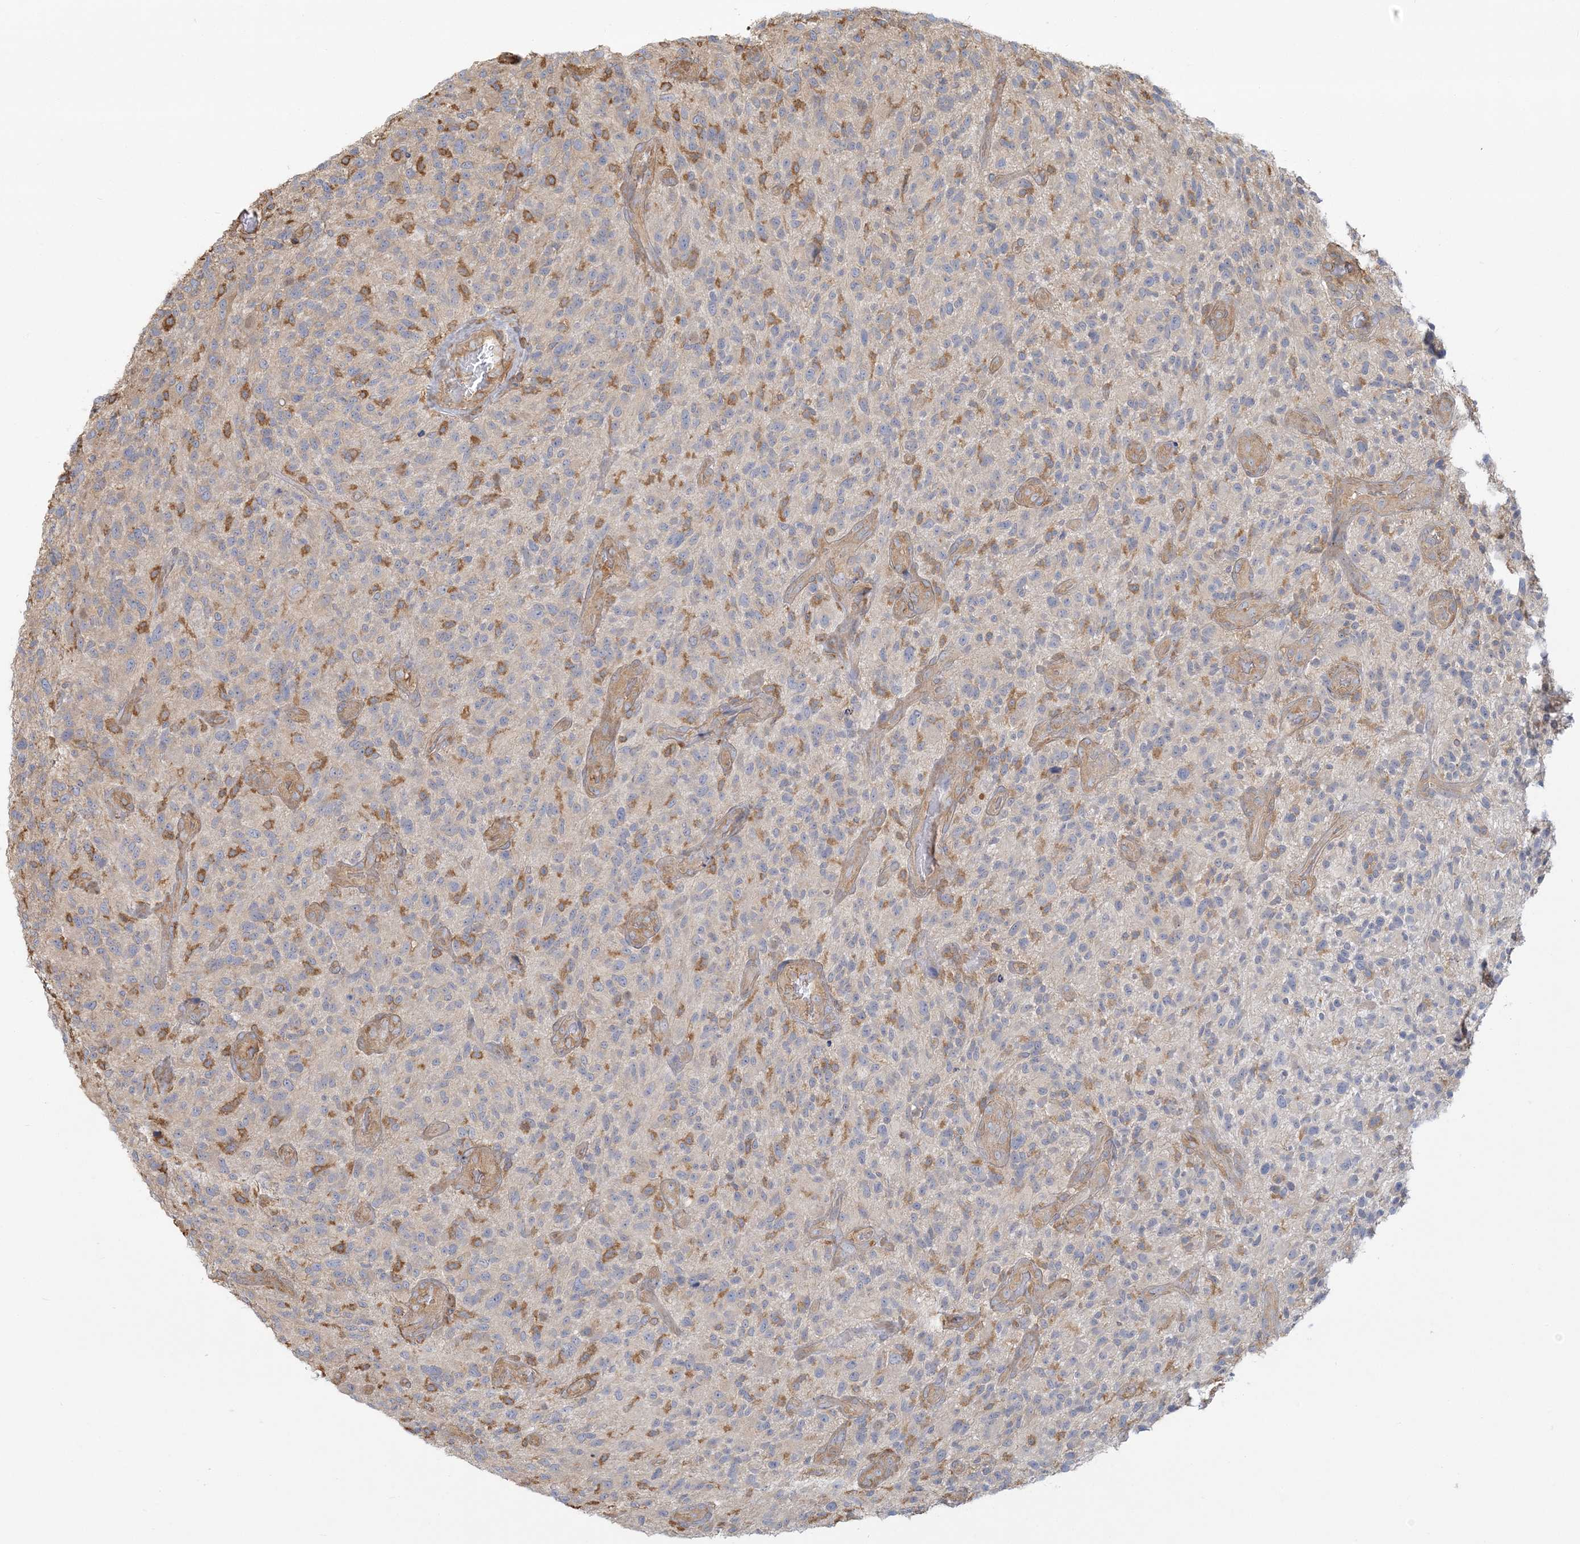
{"staining": {"intensity": "negative", "quantity": "none", "location": "none"}, "tissue": "glioma", "cell_type": "Tumor cells", "image_type": "cancer", "snomed": [{"axis": "morphology", "description": "Glioma, malignant, High grade"}, {"axis": "topography", "description": "Brain"}], "caption": "Tumor cells are negative for protein expression in human glioma.", "gene": "ANKS1A", "patient": {"sex": "male", "age": 47}}